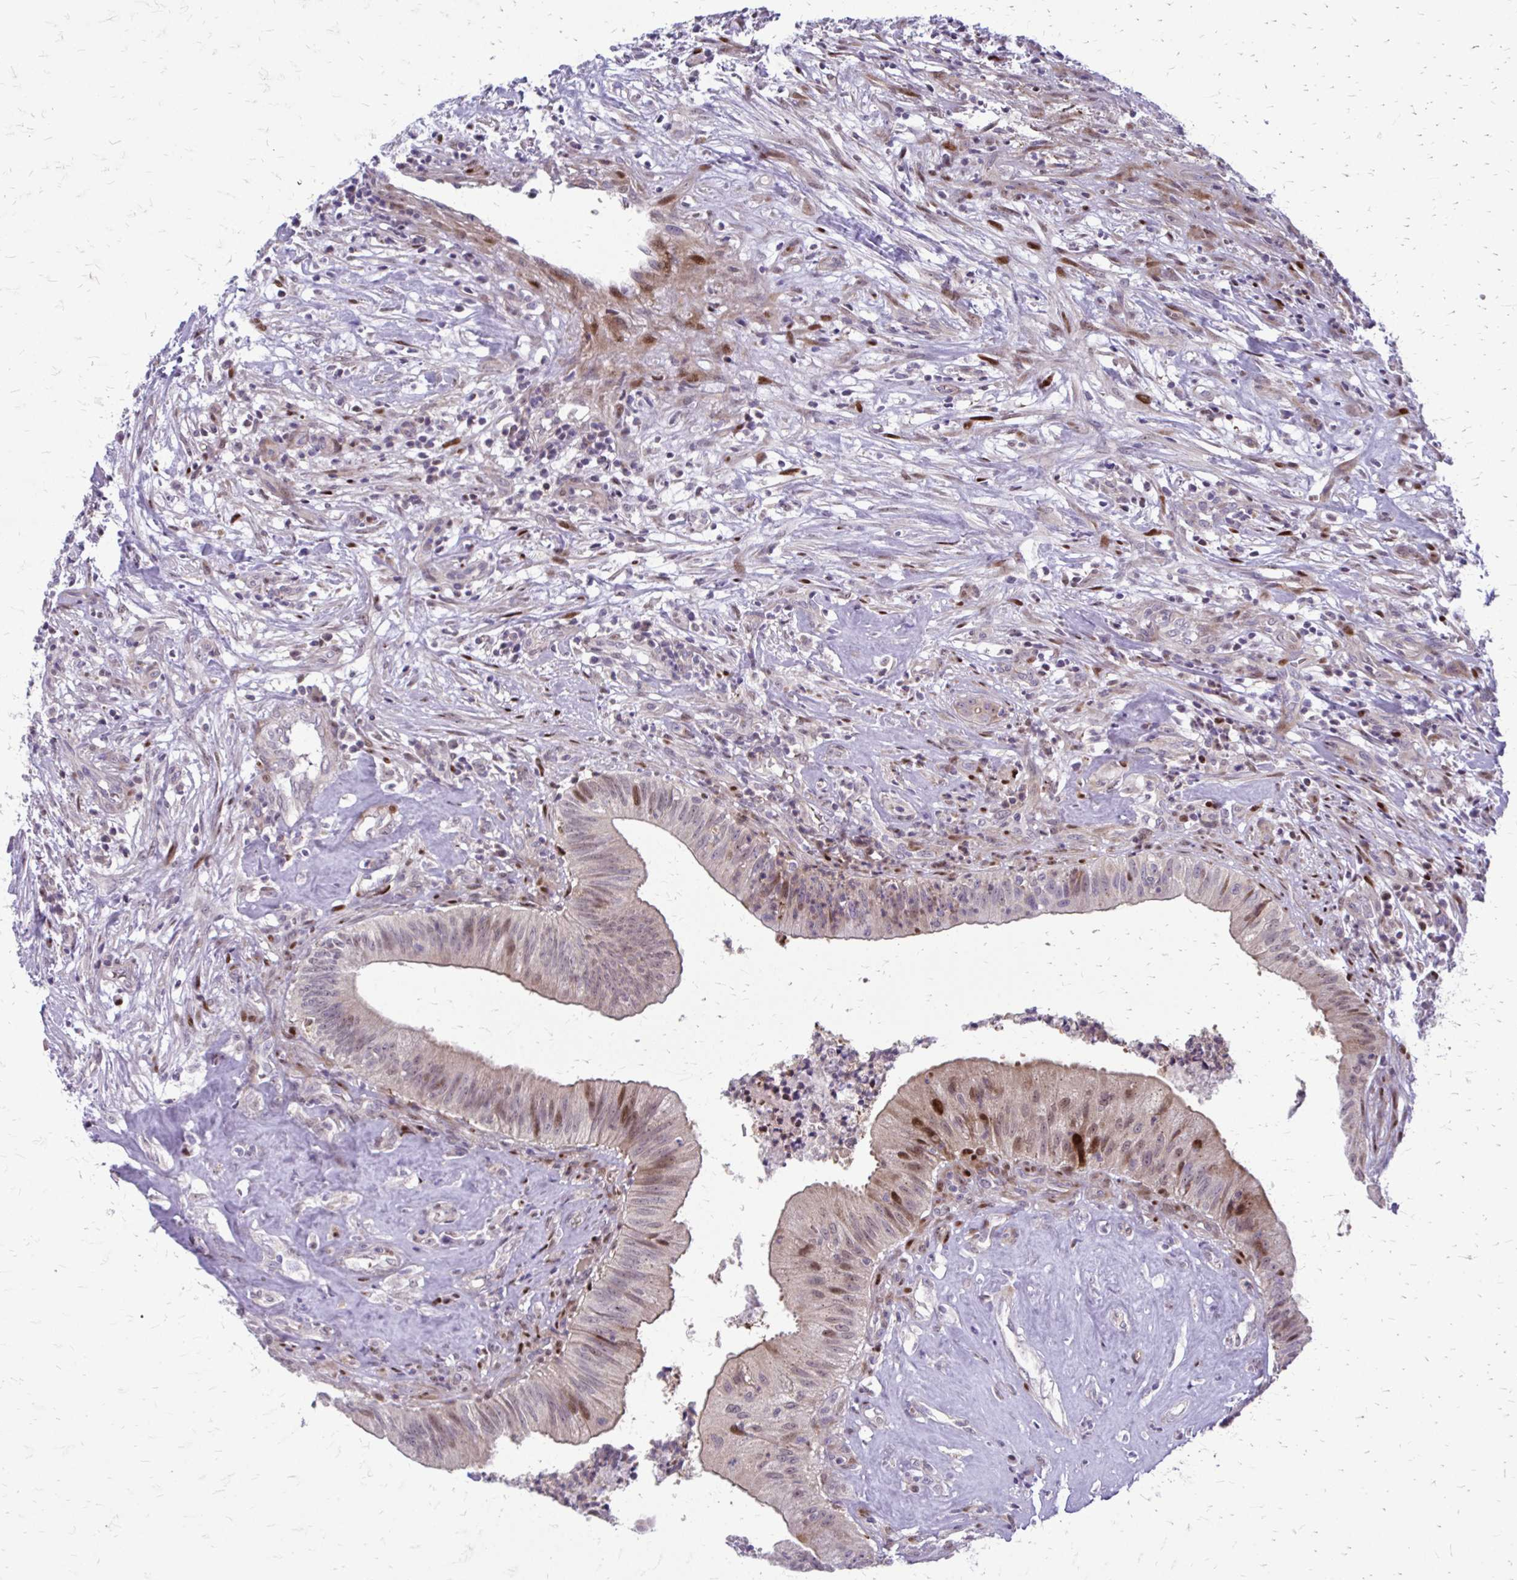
{"staining": {"intensity": "moderate", "quantity": "<25%", "location": "nuclear"}, "tissue": "head and neck cancer", "cell_type": "Tumor cells", "image_type": "cancer", "snomed": [{"axis": "morphology", "description": "Adenocarcinoma, NOS"}, {"axis": "topography", "description": "Head-Neck"}], "caption": "Head and neck adenocarcinoma stained with a protein marker shows moderate staining in tumor cells.", "gene": "PPDPFL", "patient": {"sex": "male", "age": 44}}